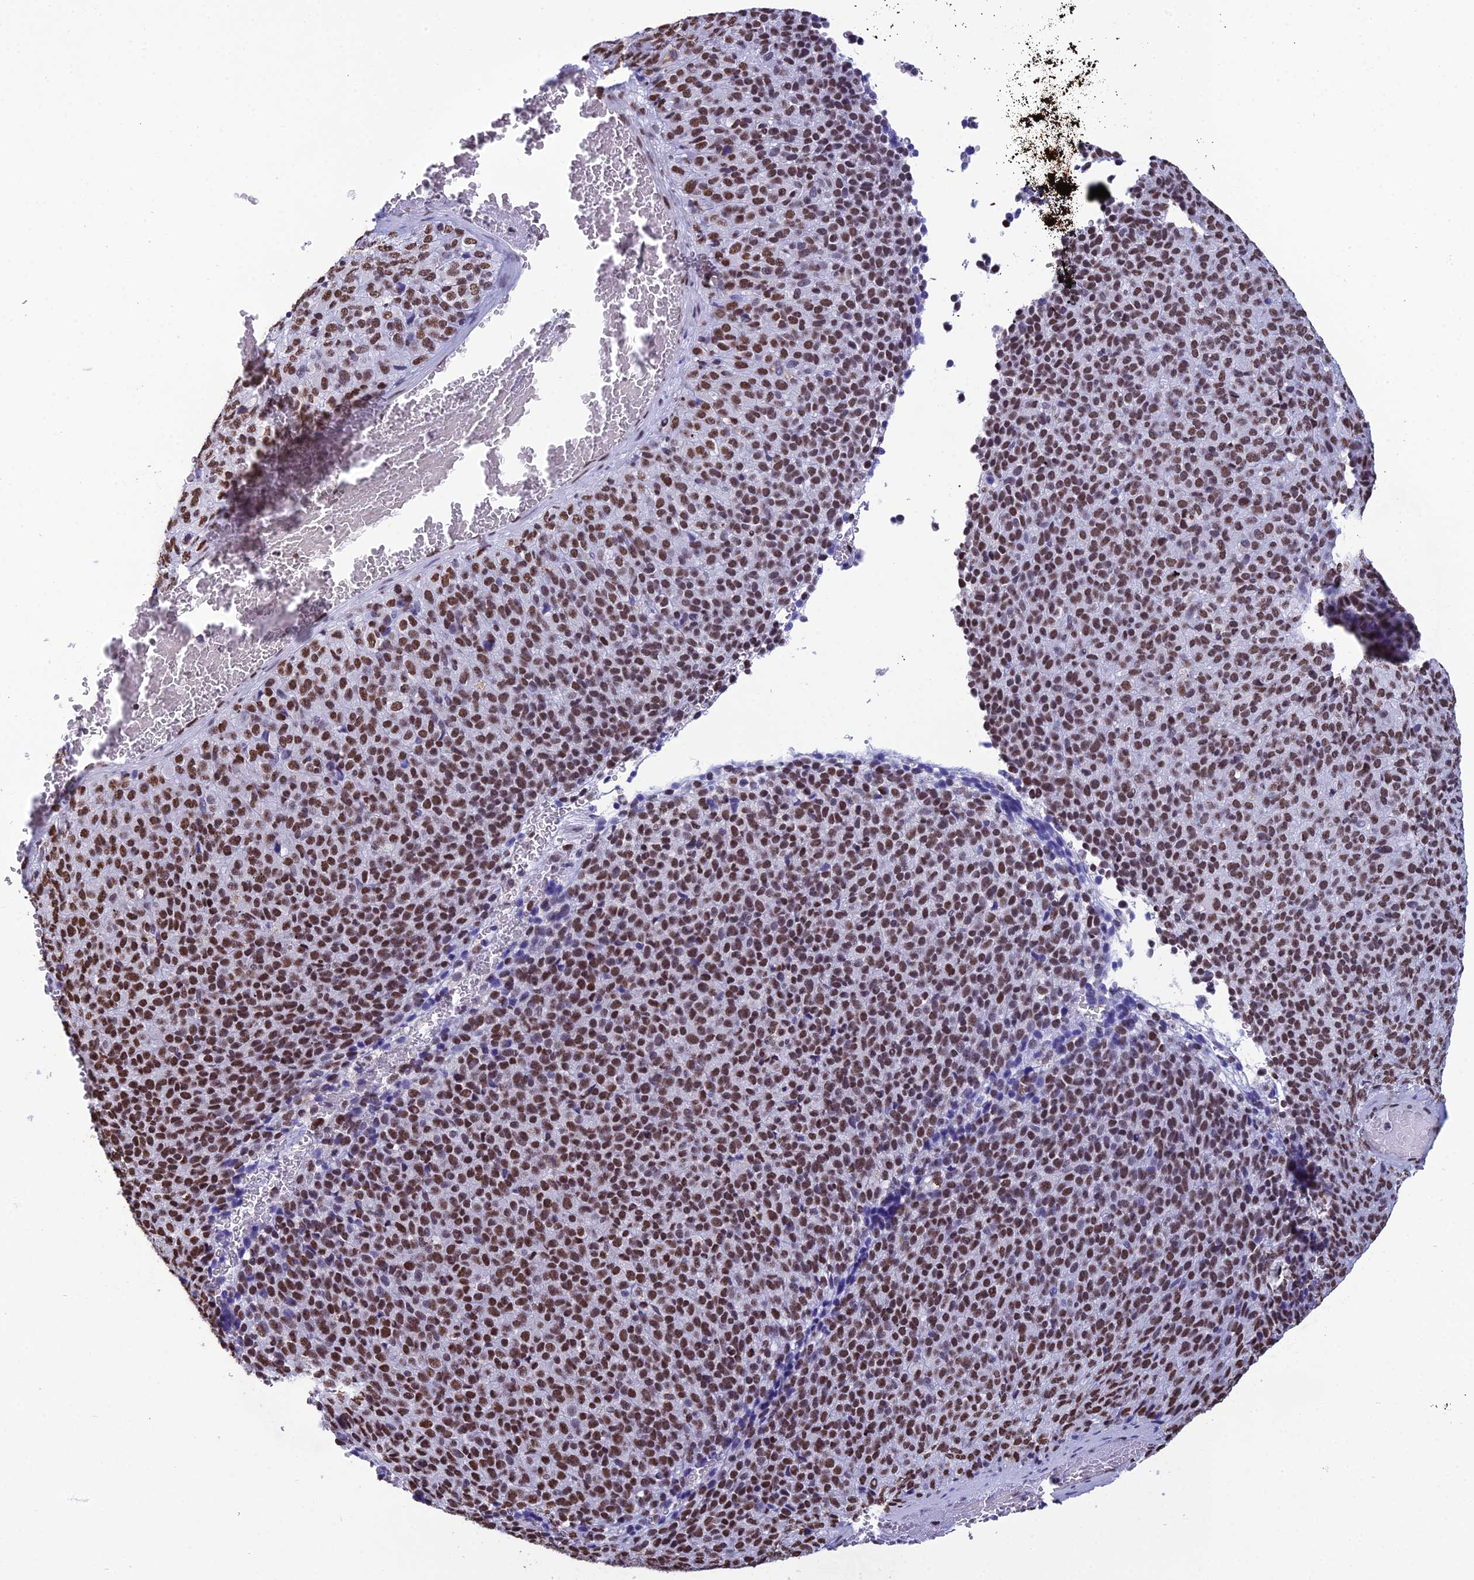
{"staining": {"intensity": "strong", "quantity": ">75%", "location": "nuclear"}, "tissue": "melanoma", "cell_type": "Tumor cells", "image_type": "cancer", "snomed": [{"axis": "morphology", "description": "Malignant melanoma, Metastatic site"}, {"axis": "topography", "description": "Brain"}], "caption": "An image showing strong nuclear positivity in approximately >75% of tumor cells in malignant melanoma (metastatic site), as visualized by brown immunohistochemical staining.", "gene": "PRAMEF12", "patient": {"sex": "female", "age": 56}}